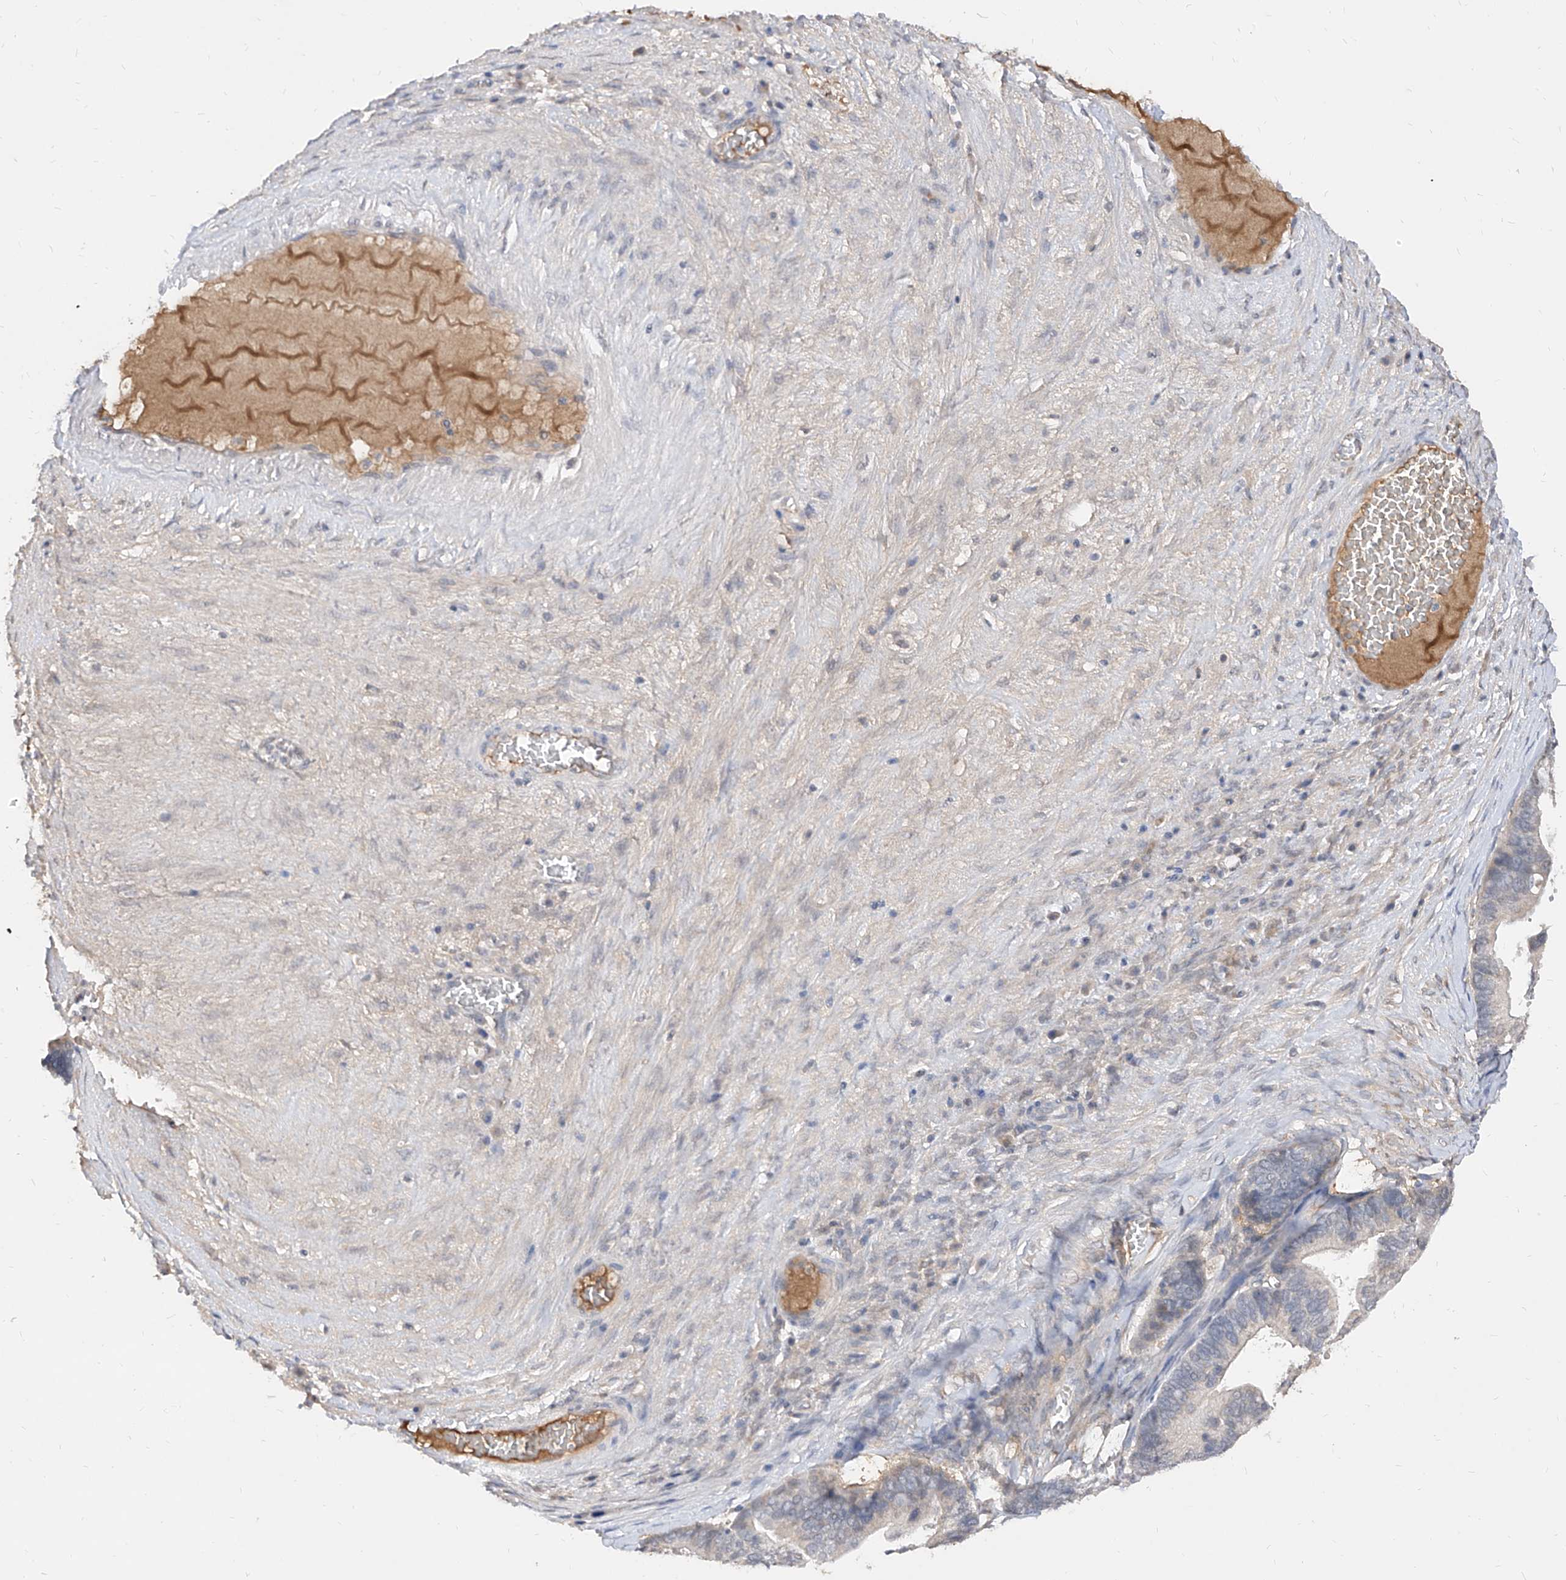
{"staining": {"intensity": "negative", "quantity": "none", "location": "none"}, "tissue": "ovarian cancer", "cell_type": "Tumor cells", "image_type": "cancer", "snomed": [{"axis": "morphology", "description": "Cystadenocarcinoma, serous, NOS"}, {"axis": "topography", "description": "Ovary"}], "caption": "Immunohistochemistry photomicrograph of human ovarian cancer (serous cystadenocarcinoma) stained for a protein (brown), which shows no positivity in tumor cells.", "gene": "C4A", "patient": {"sex": "female", "age": 56}}